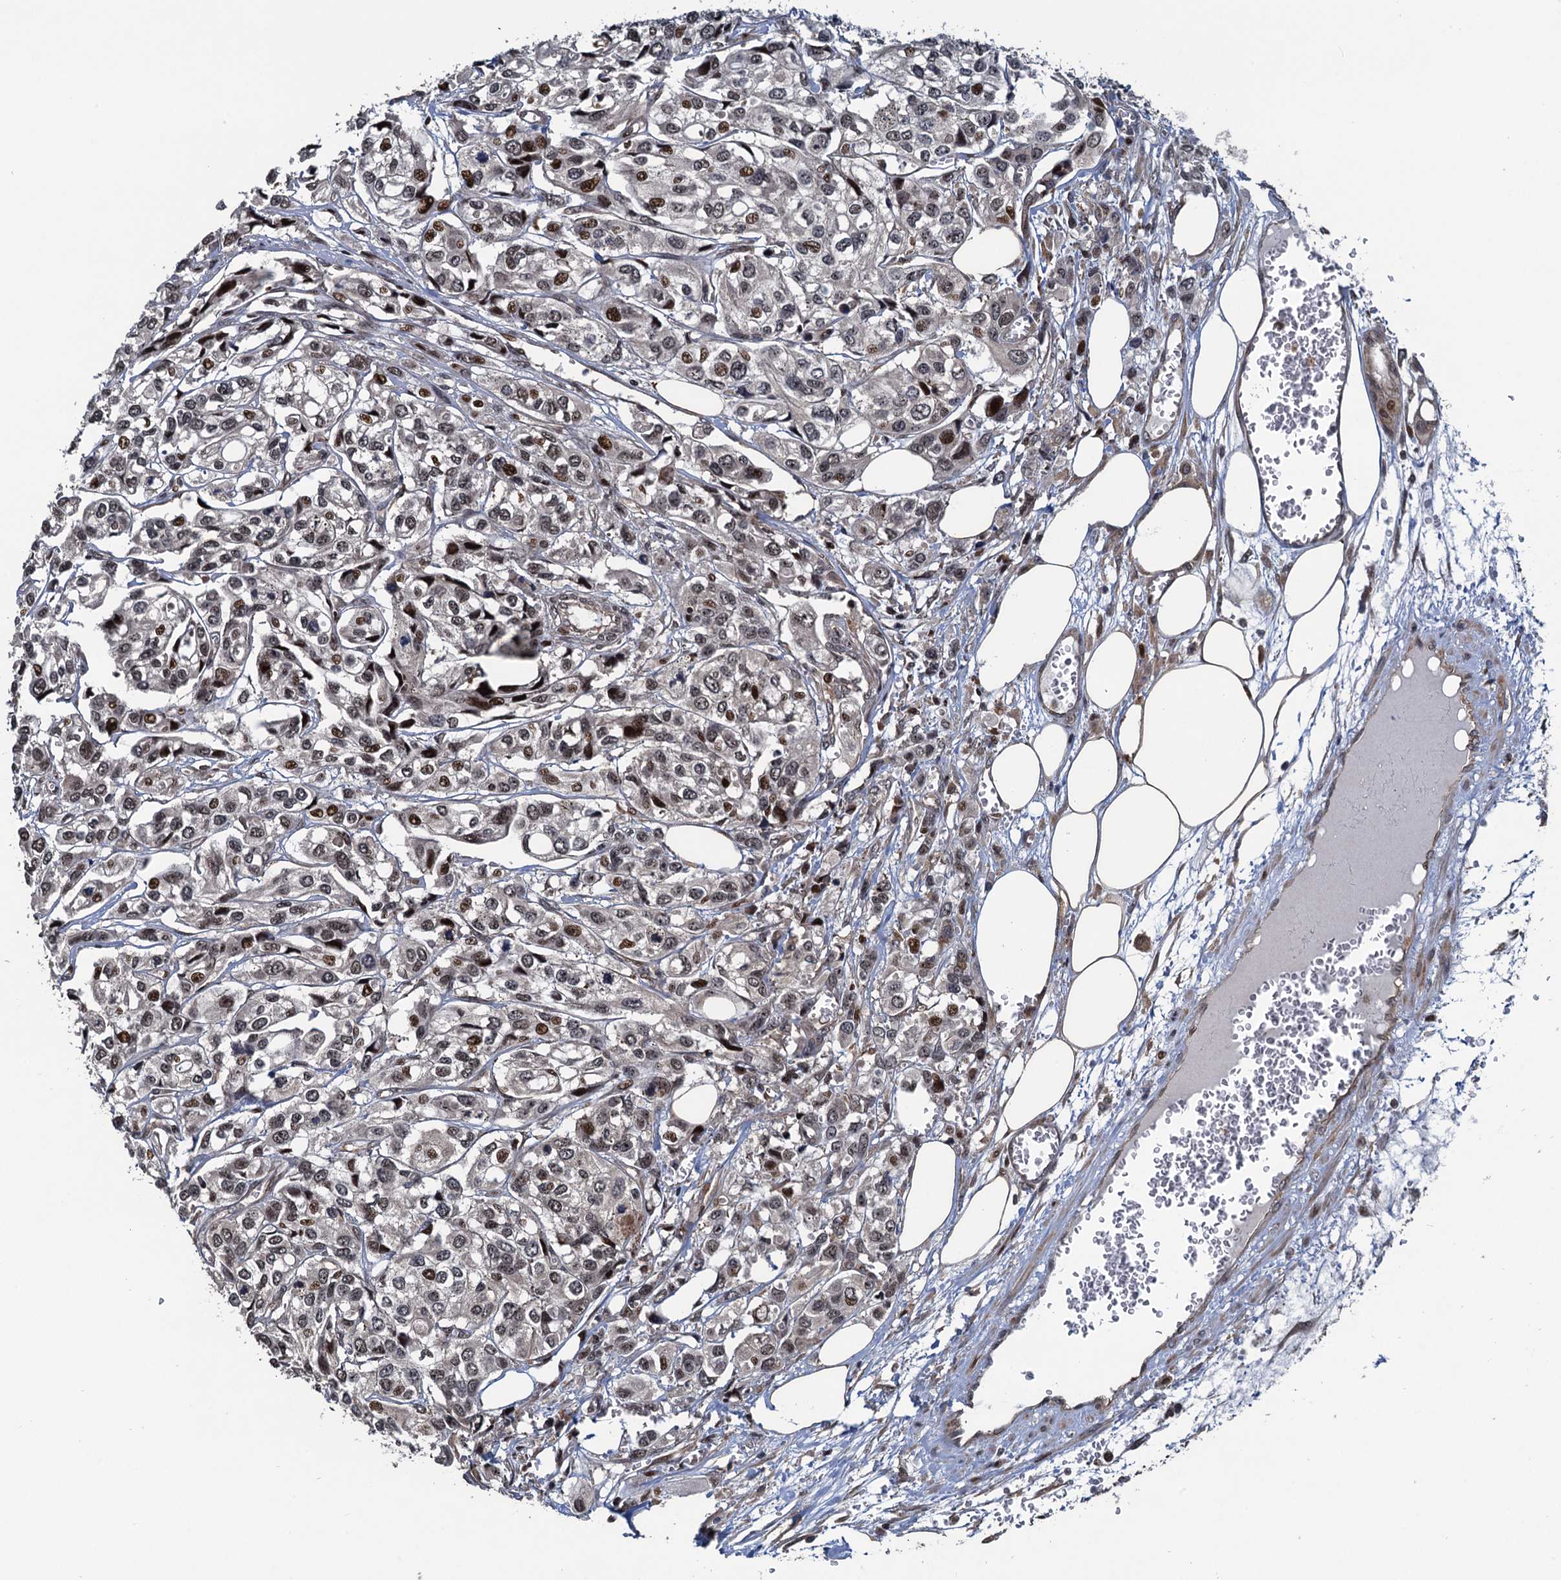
{"staining": {"intensity": "moderate", "quantity": "25%-75%", "location": "nuclear"}, "tissue": "urothelial cancer", "cell_type": "Tumor cells", "image_type": "cancer", "snomed": [{"axis": "morphology", "description": "Urothelial carcinoma, High grade"}, {"axis": "topography", "description": "Urinary bladder"}], "caption": "Urothelial cancer stained with a brown dye displays moderate nuclear positive positivity in approximately 25%-75% of tumor cells.", "gene": "ATOSA", "patient": {"sex": "male", "age": 67}}